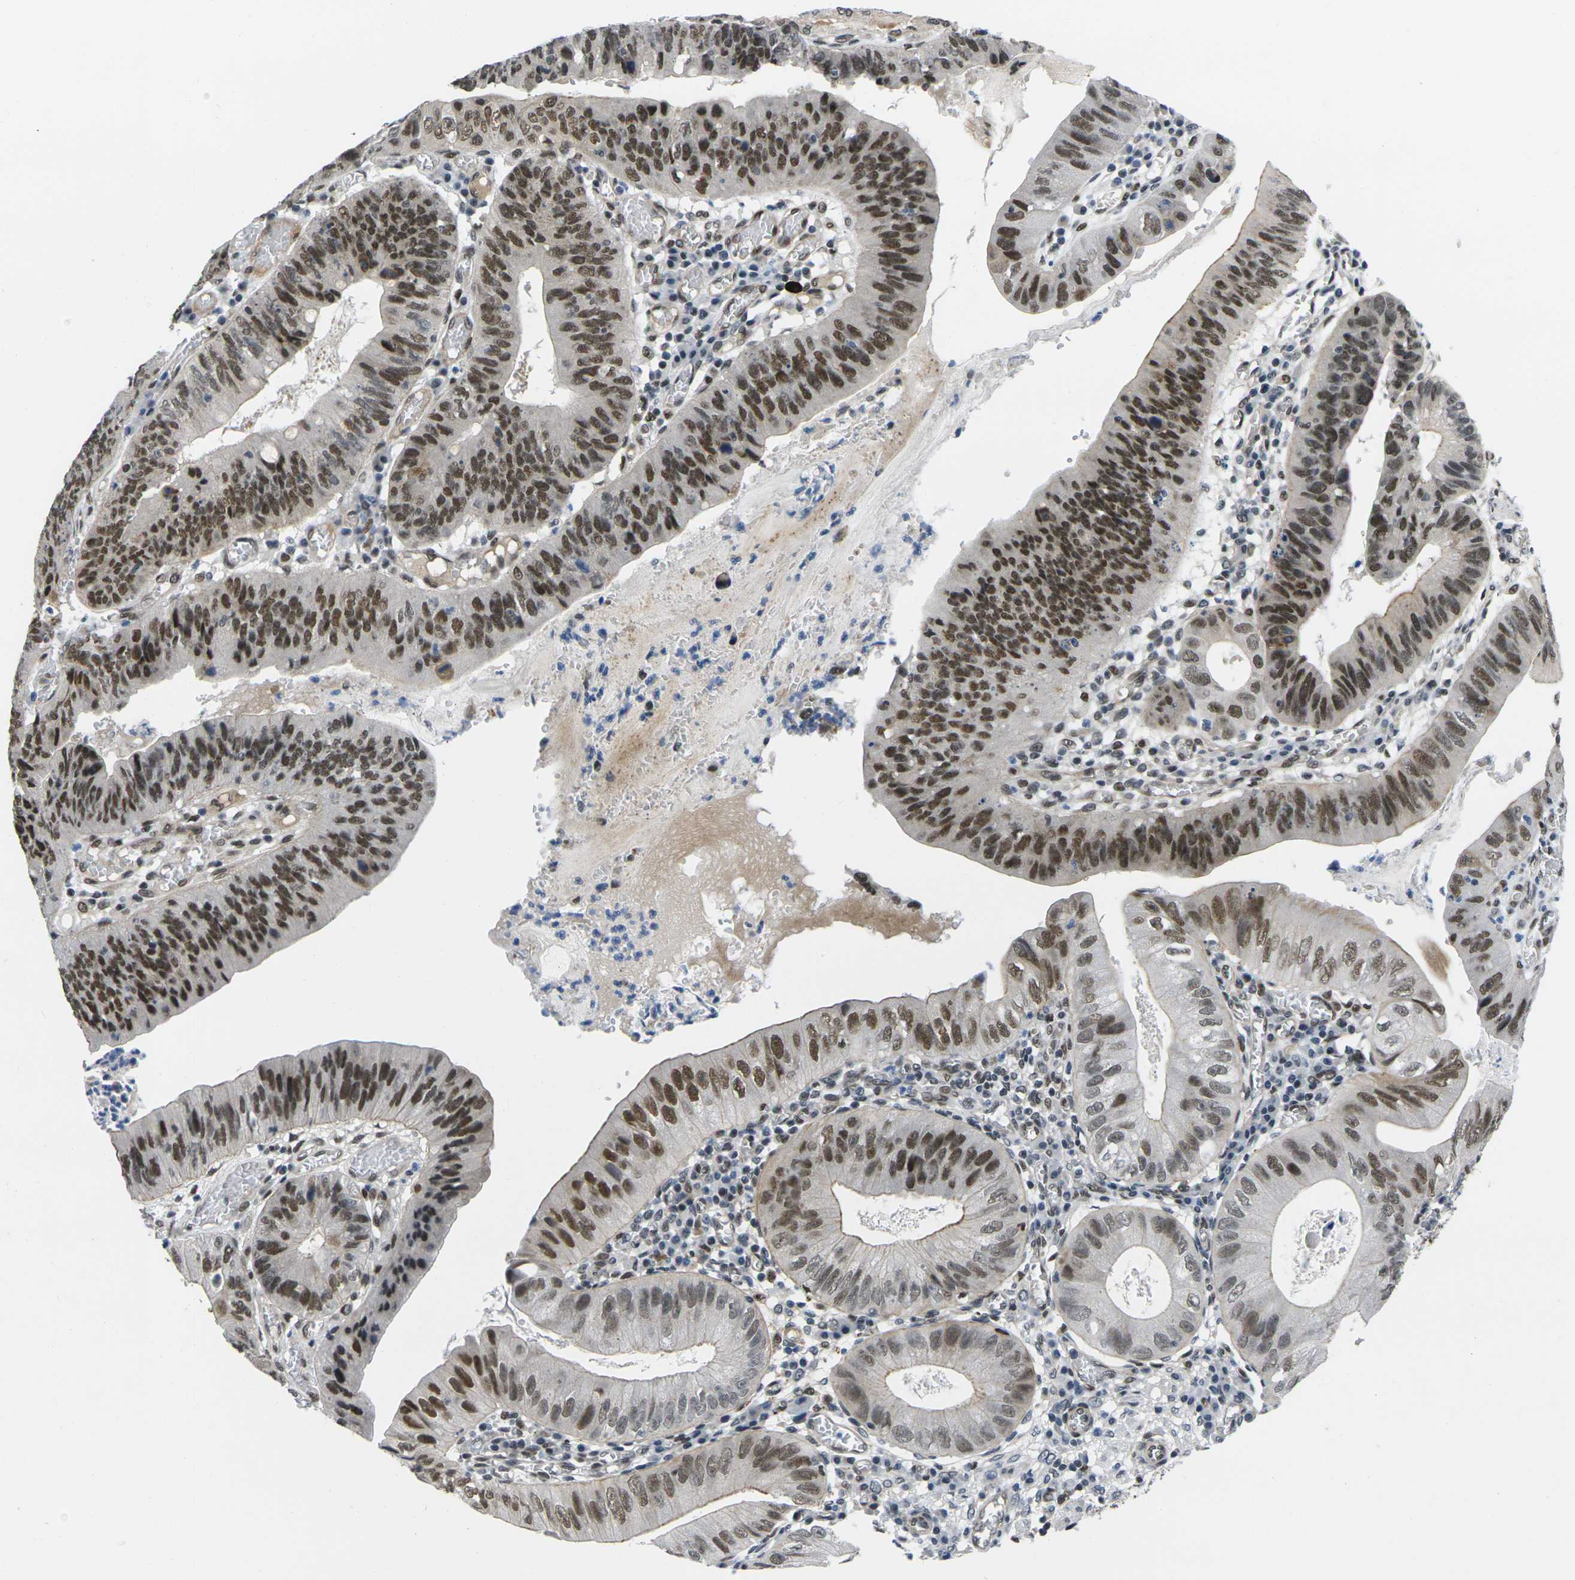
{"staining": {"intensity": "strong", "quantity": ">75%", "location": "nuclear"}, "tissue": "stomach cancer", "cell_type": "Tumor cells", "image_type": "cancer", "snomed": [{"axis": "morphology", "description": "Adenocarcinoma, NOS"}, {"axis": "topography", "description": "Stomach"}], "caption": "Strong nuclear positivity for a protein is appreciated in about >75% of tumor cells of stomach adenocarcinoma using IHC.", "gene": "RBM7", "patient": {"sex": "male", "age": 59}}